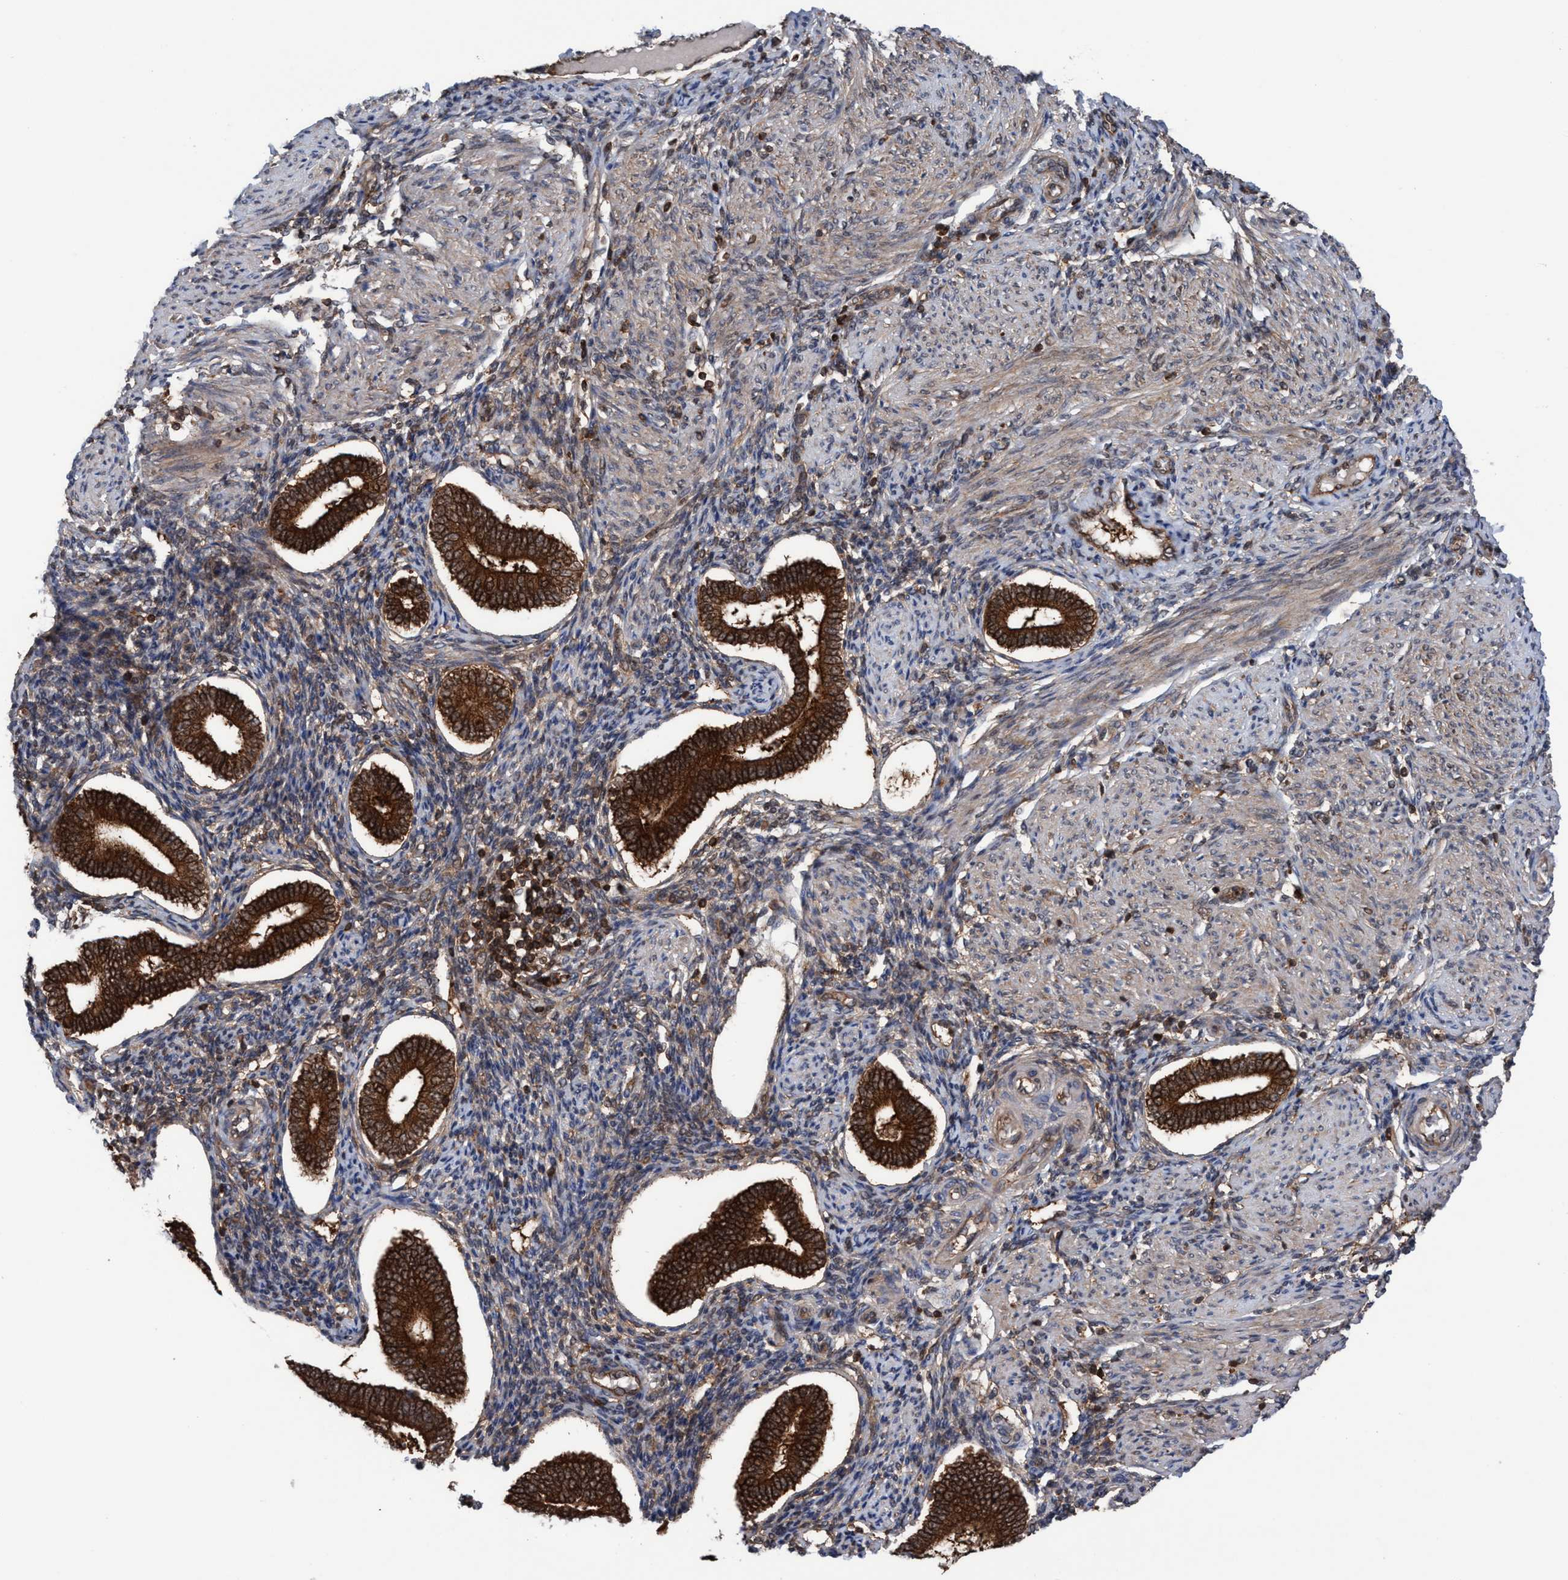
{"staining": {"intensity": "weak", "quantity": ">75%", "location": "cytoplasmic/membranous"}, "tissue": "endometrium", "cell_type": "Cells in endometrial stroma", "image_type": "normal", "snomed": [{"axis": "morphology", "description": "Normal tissue, NOS"}, {"axis": "topography", "description": "Endometrium"}], "caption": "Endometrium was stained to show a protein in brown. There is low levels of weak cytoplasmic/membranous staining in approximately >75% of cells in endometrial stroma.", "gene": "GLOD4", "patient": {"sex": "female", "age": 42}}